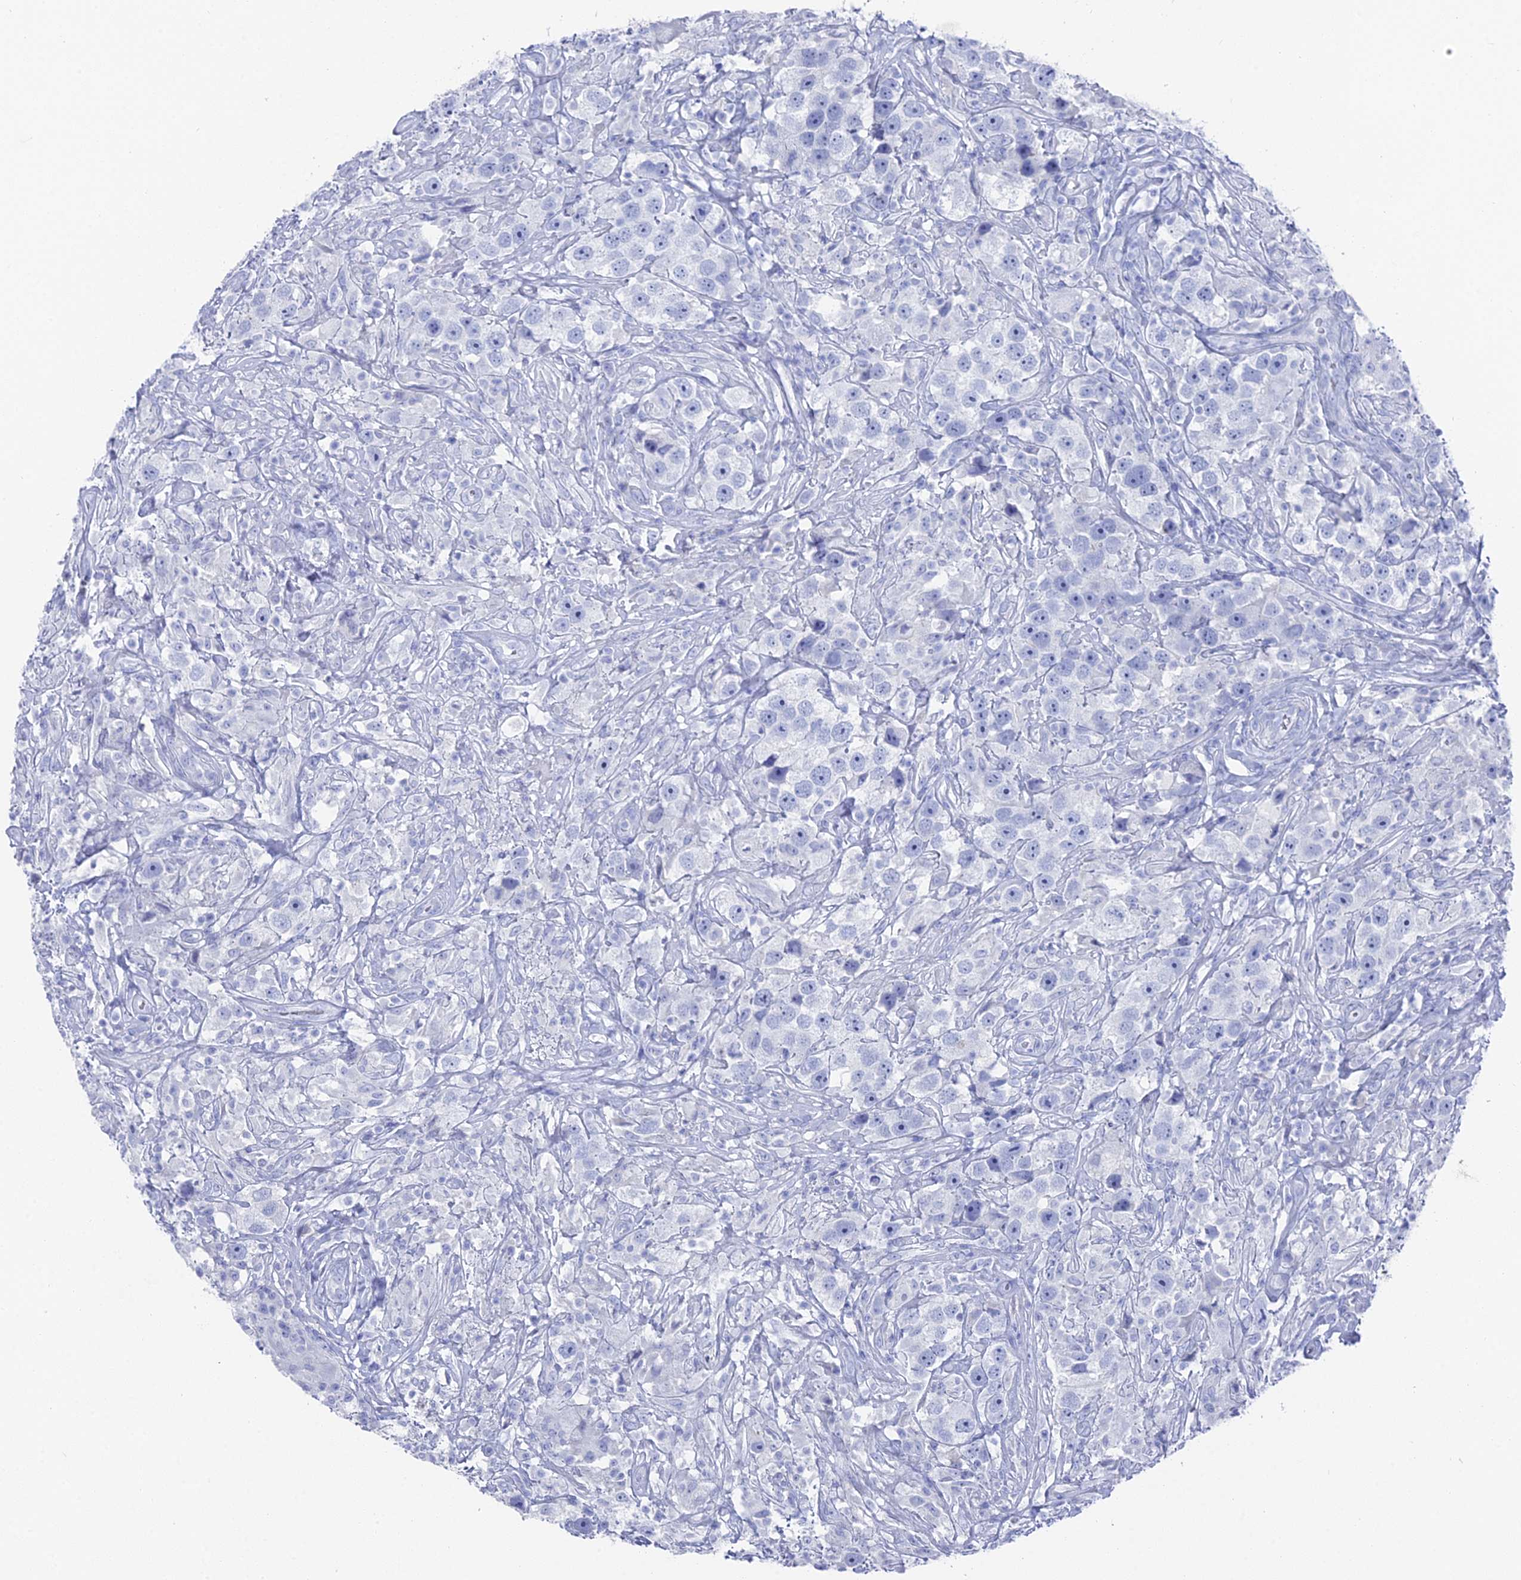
{"staining": {"intensity": "negative", "quantity": "none", "location": "none"}, "tissue": "testis cancer", "cell_type": "Tumor cells", "image_type": "cancer", "snomed": [{"axis": "morphology", "description": "Seminoma, NOS"}, {"axis": "topography", "description": "Testis"}], "caption": "Tumor cells show no significant staining in testis cancer. Brightfield microscopy of immunohistochemistry stained with DAB (brown) and hematoxylin (blue), captured at high magnification.", "gene": "ENPP3", "patient": {"sex": "male", "age": 49}}